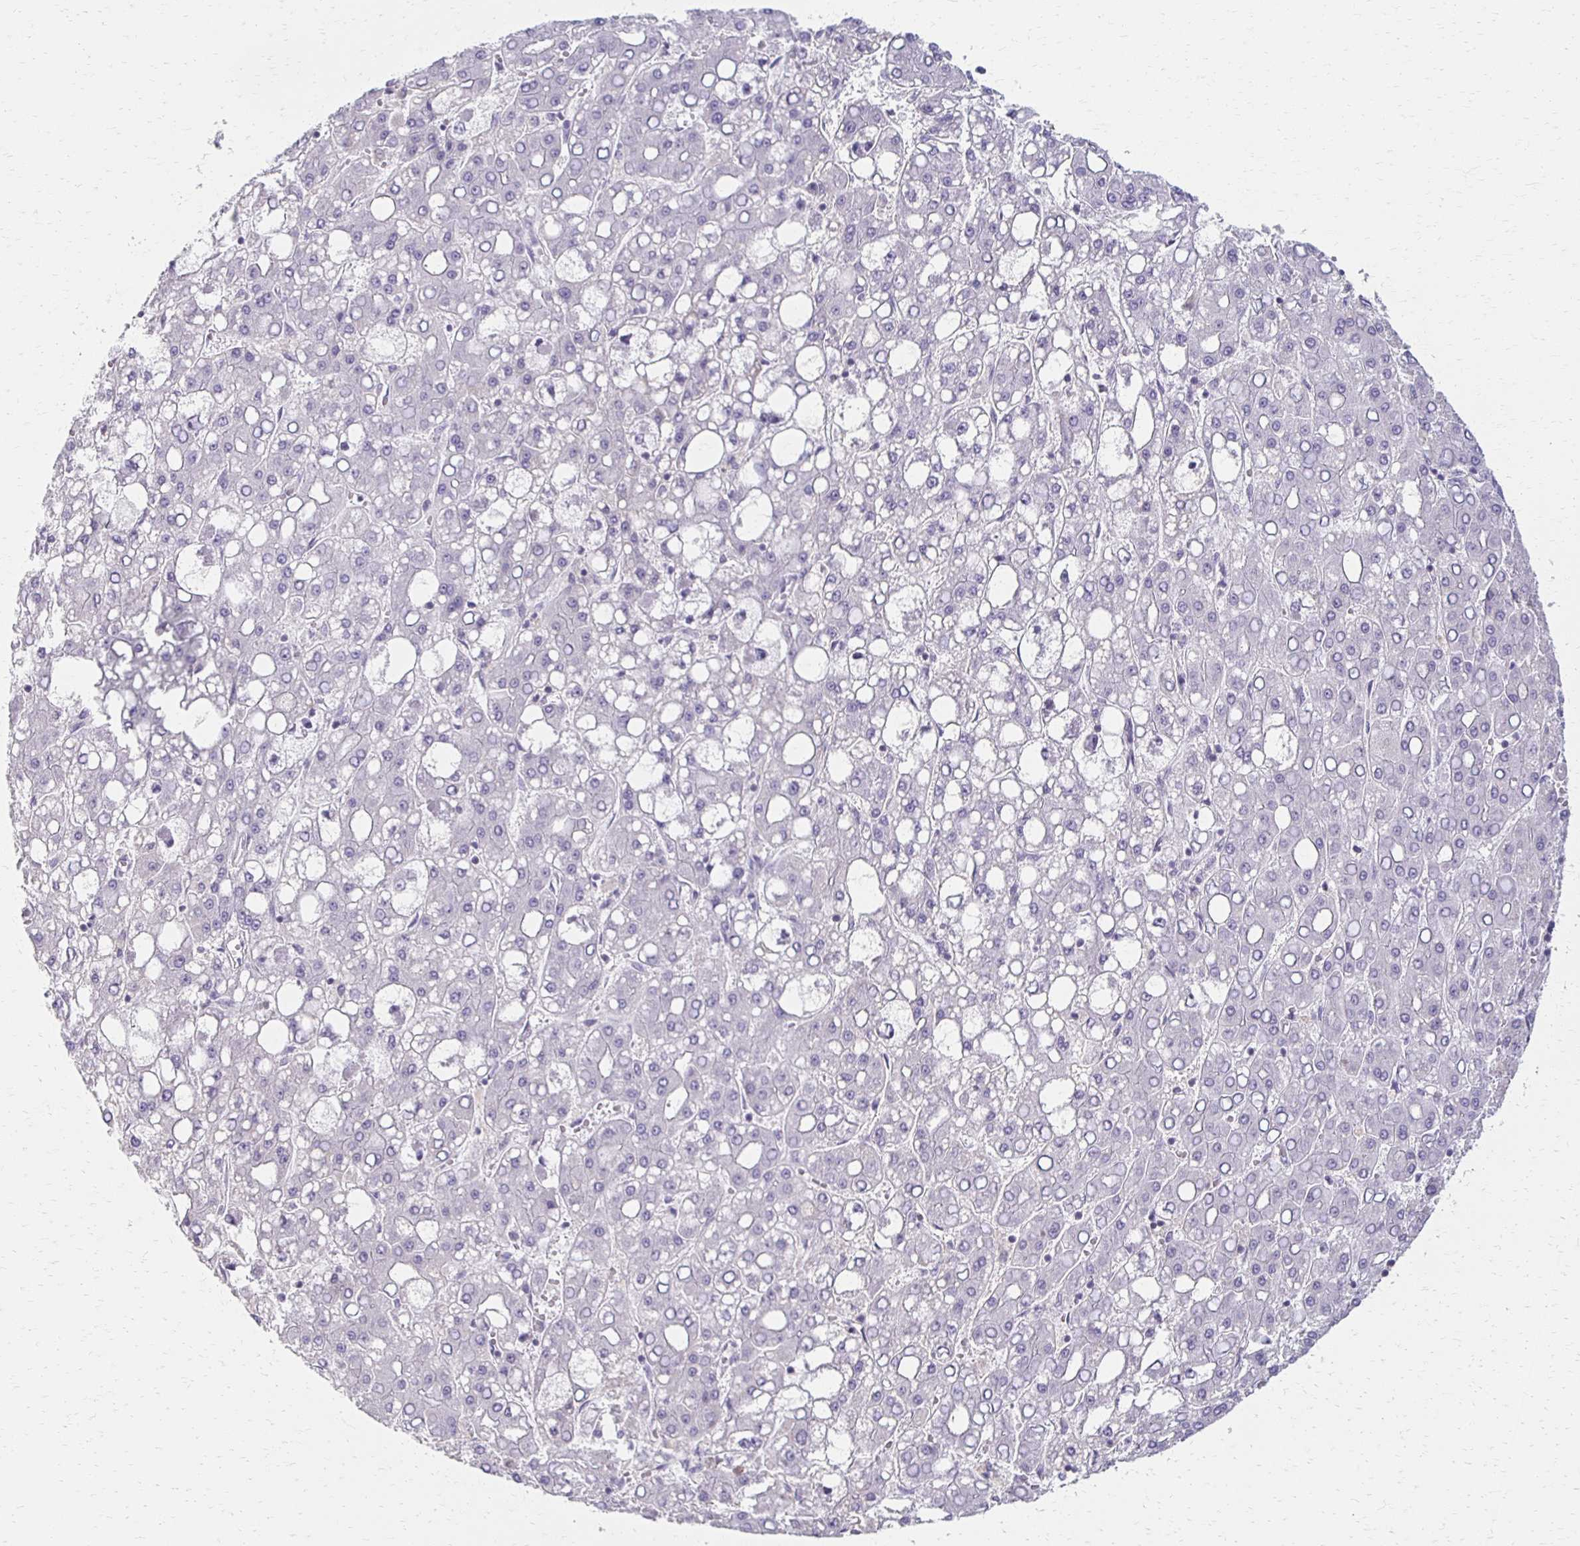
{"staining": {"intensity": "negative", "quantity": "none", "location": "none"}, "tissue": "liver cancer", "cell_type": "Tumor cells", "image_type": "cancer", "snomed": [{"axis": "morphology", "description": "Carcinoma, Hepatocellular, NOS"}, {"axis": "topography", "description": "Liver"}], "caption": "Liver cancer was stained to show a protein in brown. There is no significant staining in tumor cells.", "gene": "FOXO4", "patient": {"sex": "male", "age": 65}}